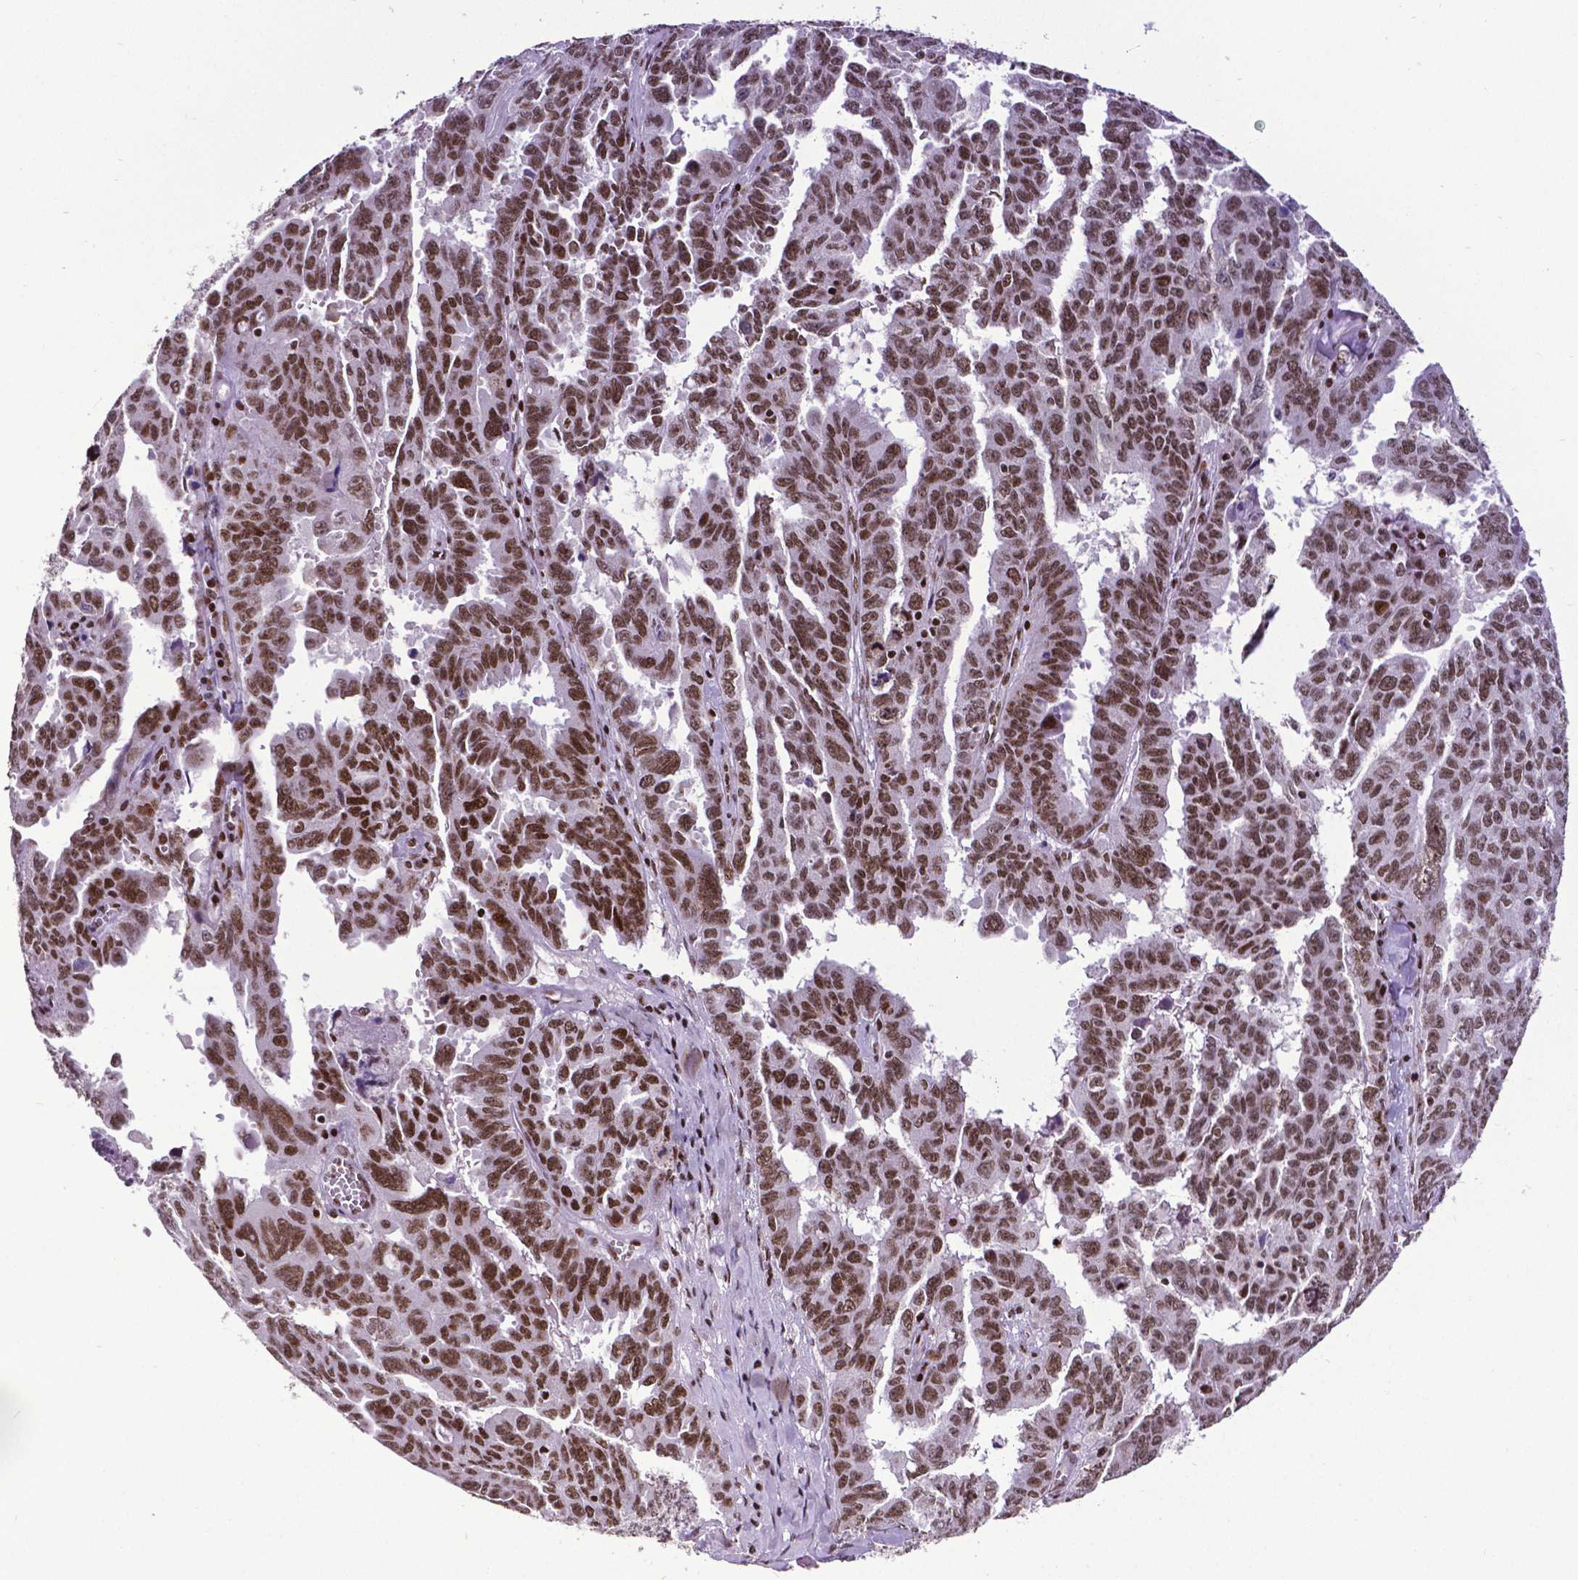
{"staining": {"intensity": "strong", "quantity": ">75%", "location": "nuclear"}, "tissue": "ovarian cancer", "cell_type": "Tumor cells", "image_type": "cancer", "snomed": [{"axis": "morphology", "description": "Adenocarcinoma, NOS"}, {"axis": "morphology", "description": "Carcinoma, endometroid"}, {"axis": "topography", "description": "Ovary"}], "caption": "This histopathology image exhibits immunohistochemistry (IHC) staining of ovarian endometroid carcinoma, with high strong nuclear positivity in approximately >75% of tumor cells.", "gene": "CTCF", "patient": {"sex": "female", "age": 72}}